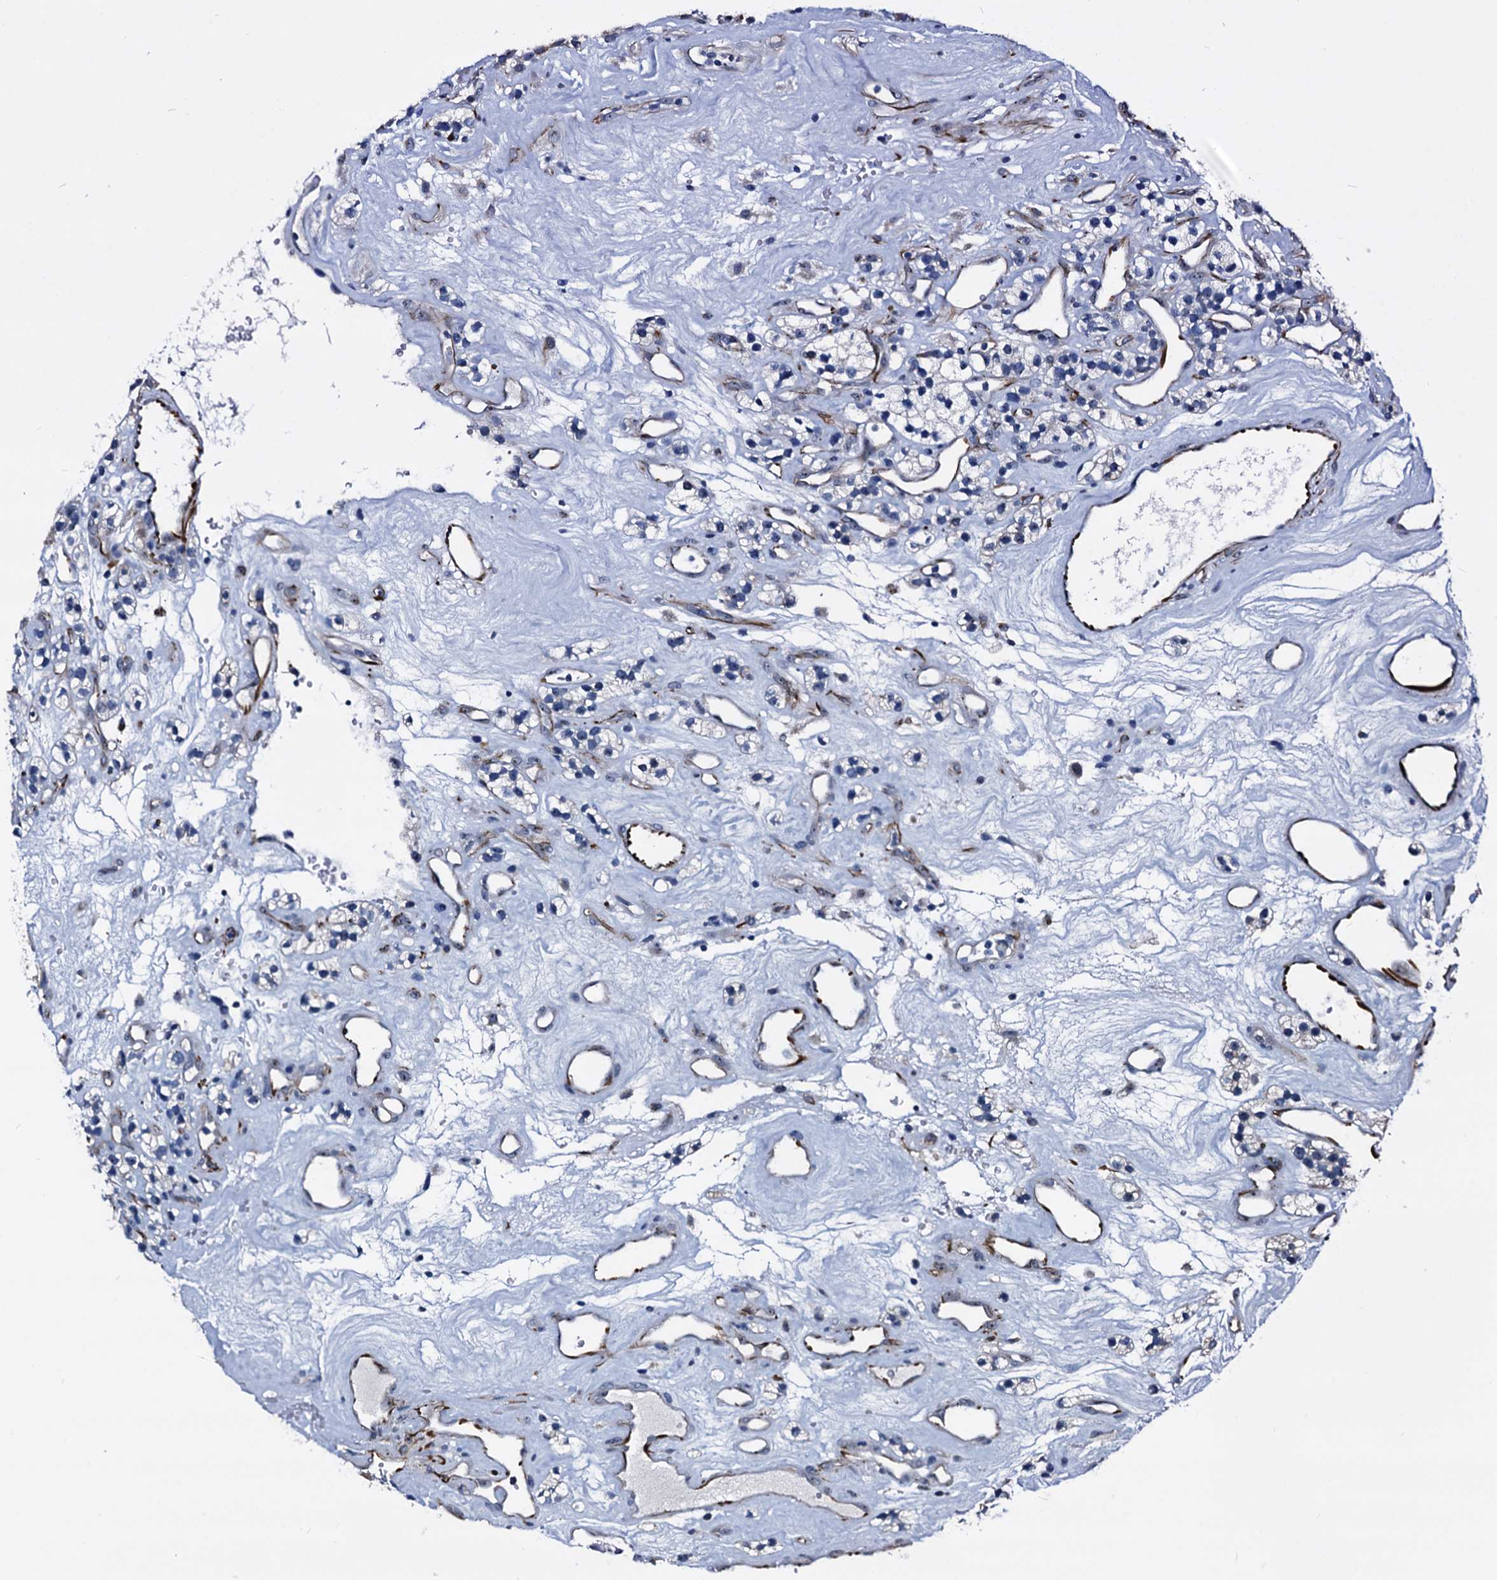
{"staining": {"intensity": "negative", "quantity": "none", "location": "none"}, "tissue": "renal cancer", "cell_type": "Tumor cells", "image_type": "cancer", "snomed": [{"axis": "morphology", "description": "Adenocarcinoma, NOS"}, {"axis": "topography", "description": "Kidney"}], "caption": "IHC histopathology image of neoplastic tissue: renal cancer stained with DAB exhibits no significant protein expression in tumor cells.", "gene": "EMG1", "patient": {"sex": "female", "age": 57}}